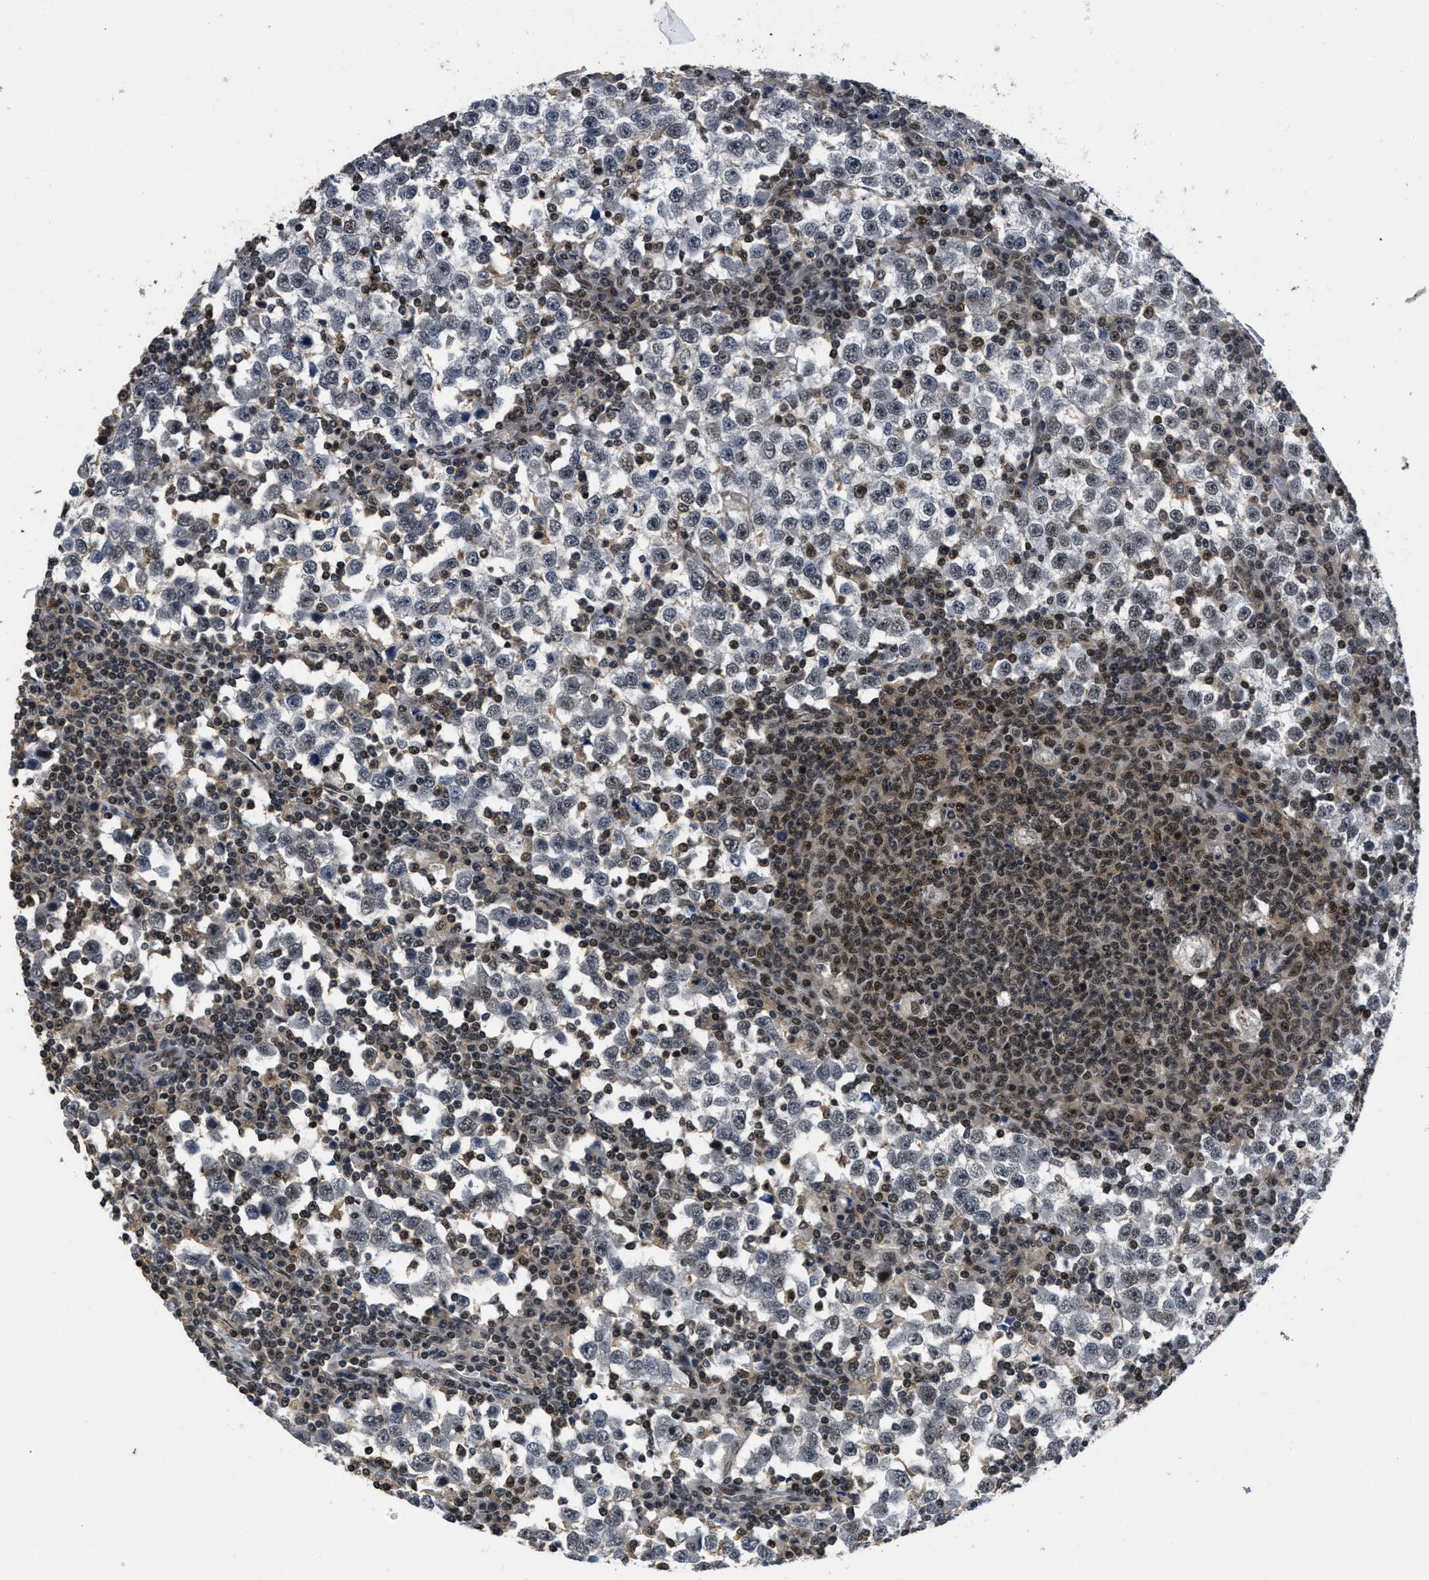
{"staining": {"intensity": "weak", "quantity": "<25%", "location": "nuclear"}, "tissue": "testis cancer", "cell_type": "Tumor cells", "image_type": "cancer", "snomed": [{"axis": "morphology", "description": "Seminoma, NOS"}, {"axis": "topography", "description": "Testis"}], "caption": "Protein analysis of testis cancer (seminoma) demonstrates no significant positivity in tumor cells. Brightfield microscopy of immunohistochemistry (IHC) stained with DAB (3,3'-diaminobenzidine) (brown) and hematoxylin (blue), captured at high magnification.", "gene": "CUL4B", "patient": {"sex": "male", "age": 65}}